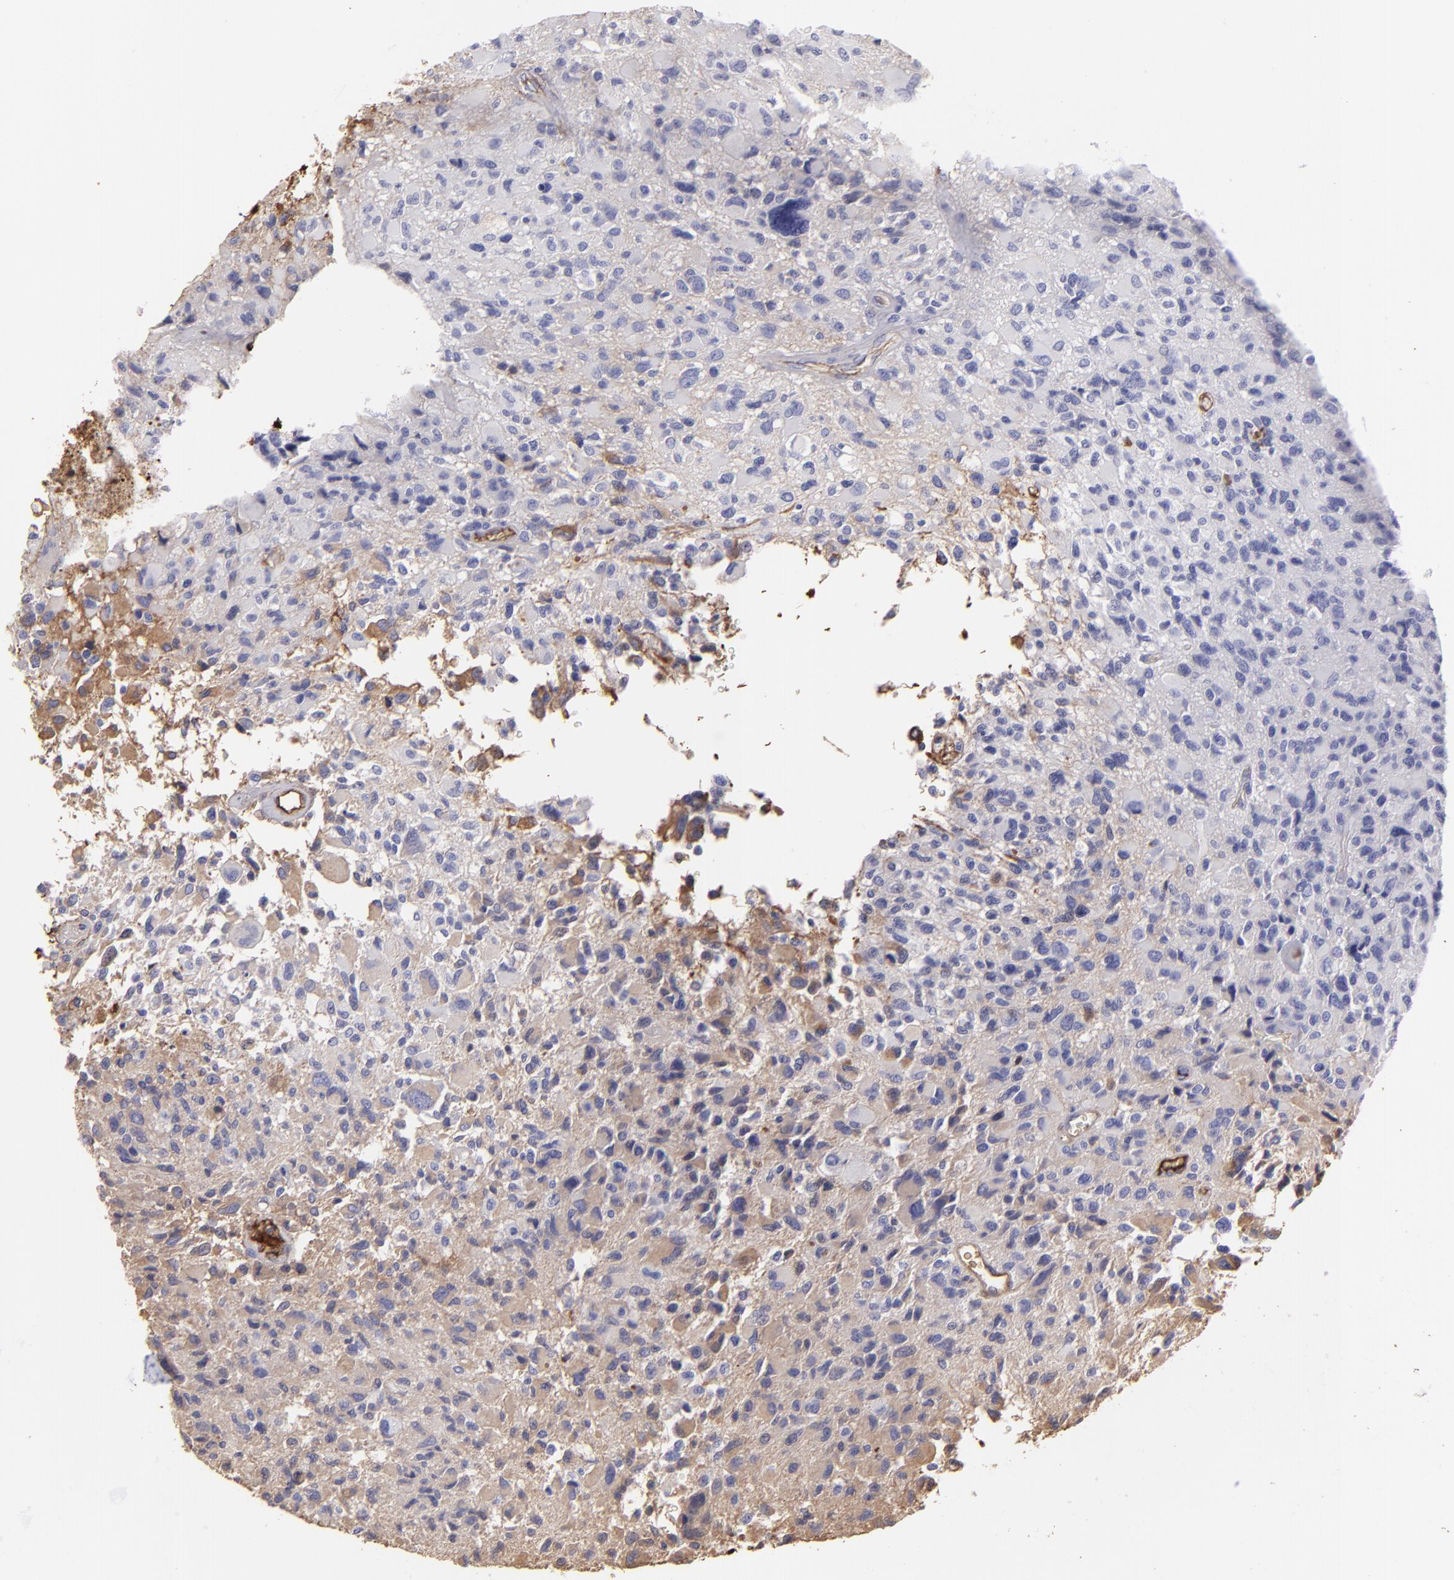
{"staining": {"intensity": "weak", "quantity": "25%-75%", "location": "cytoplasmic/membranous"}, "tissue": "glioma", "cell_type": "Tumor cells", "image_type": "cancer", "snomed": [{"axis": "morphology", "description": "Glioma, malignant, High grade"}, {"axis": "topography", "description": "Brain"}], "caption": "Weak cytoplasmic/membranous staining is identified in approximately 25%-75% of tumor cells in glioma. The staining was performed using DAB to visualize the protein expression in brown, while the nuclei were stained in blue with hematoxylin (Magnification: 20x).", "gene": "FGB", "patient": {"sex": "male", "age": 69}}